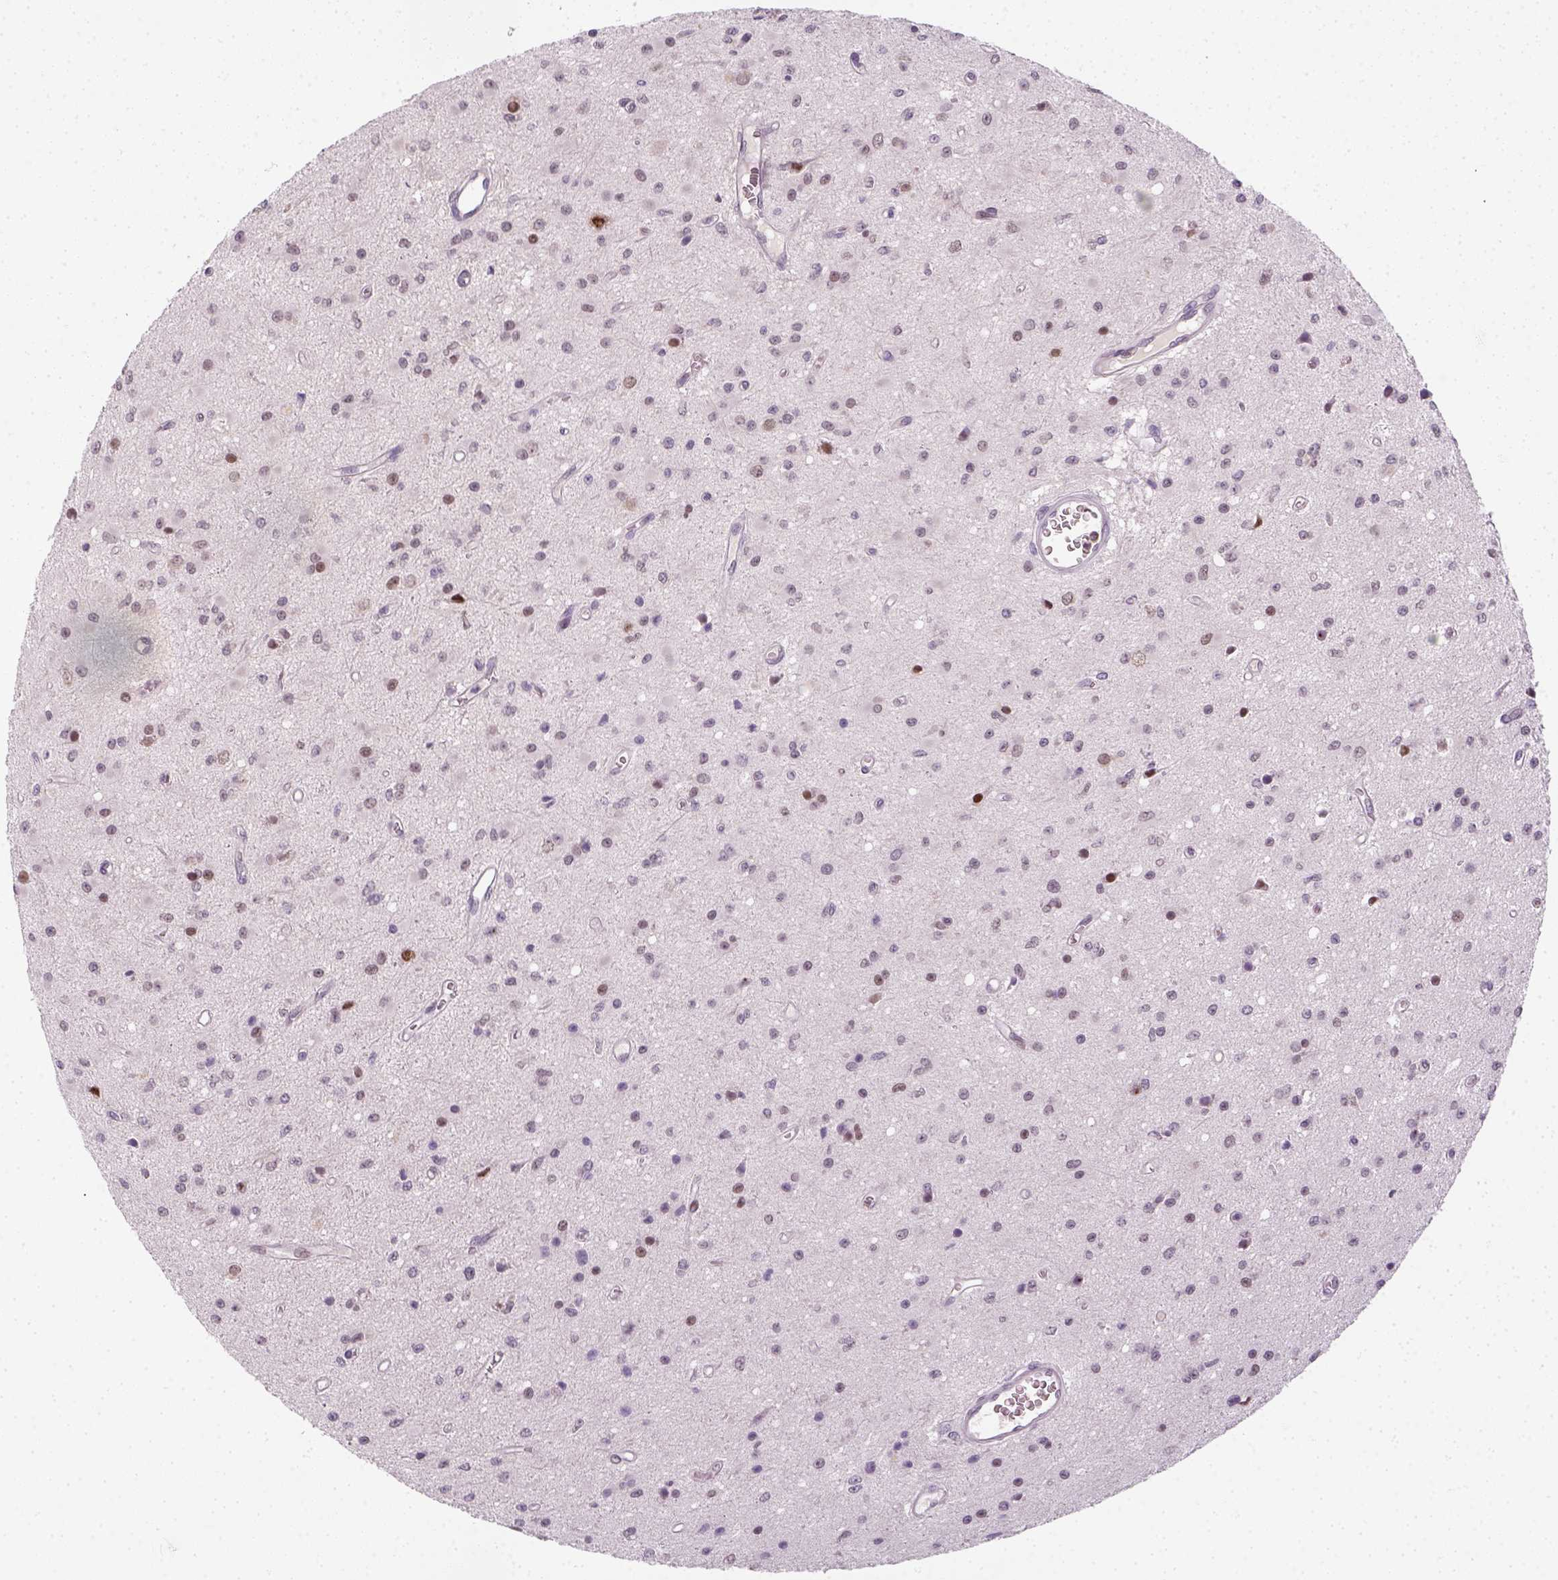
{"staining": {"intensity": "moderate", "quantity": "<25%", "location": "nuclear"}, "tissue": "glioma", "cell_type": "Tumor cells", "image_type": "cancer", "snomed": [{"axis": "morphology", "description": "Glioma, malignant, Low grade"}, {"axis": "topography", "description": "Brain"}], "caption": "About <25% of tumor cells in low-grade glioma (malignant) reveal moderate nuclear protein expression as visualized by brown immunohistochemical staining.", "gene": "MAGEB3", "patient": {"sex": "female", "age": 45}}